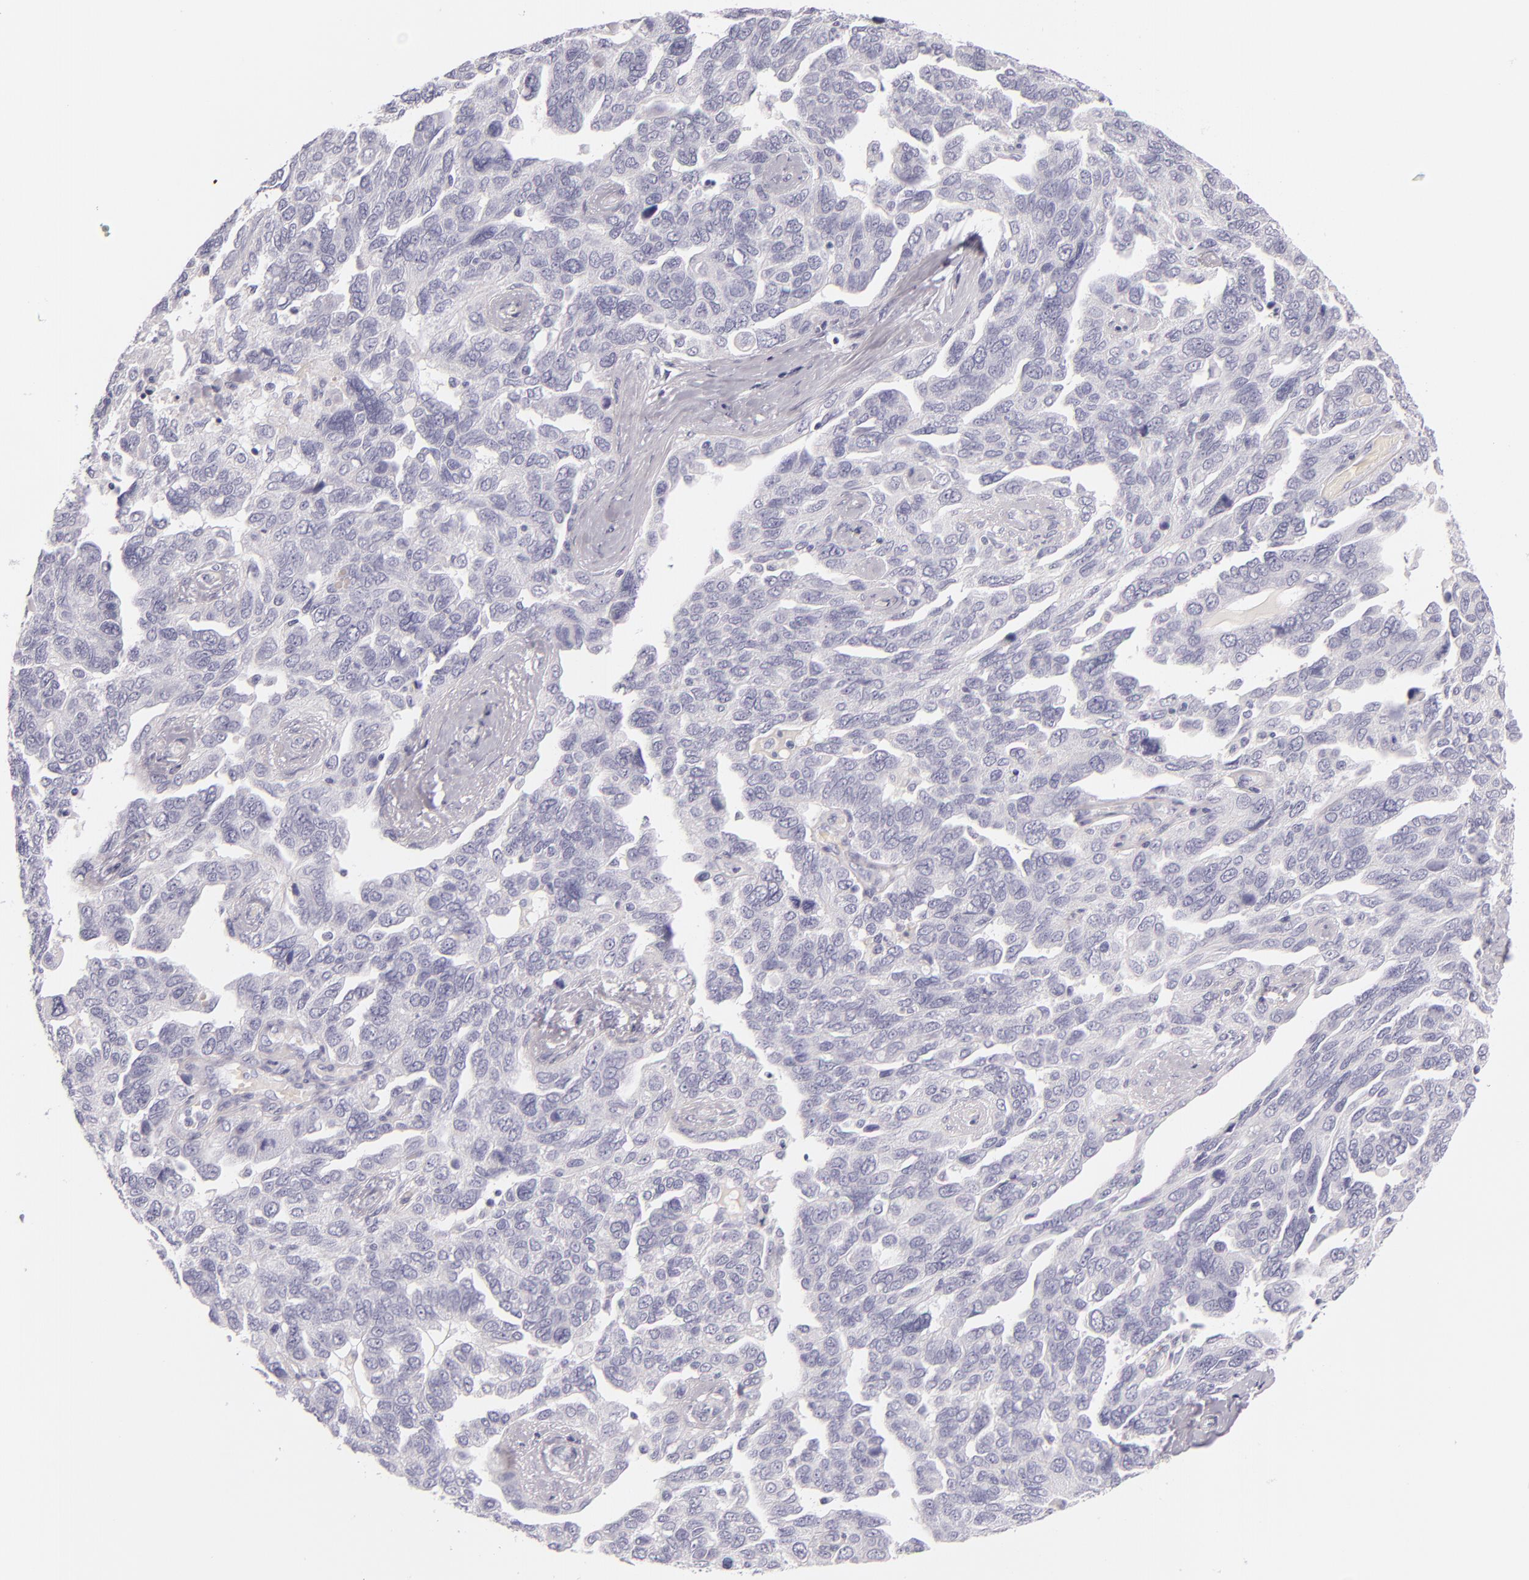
{"staining": {"intensity": "negative", "quantity": "none", "location": "none"}, "tissue": "ovarian cancer", "cell_type": "Tumor cells", "image_type": "cancer", "snomed": [{"axis": "morphology", "description": "Cystadenocarcinoma, serous, NOS"}, {"axis": "topography", "description": "Ovary"}], "caption": "Tumor cells show no significant protein positivity in ovarian cancer (serous cystadenocarcinoma).", "gene": "INA", "patient": {"sex": "female", "age": 64}}